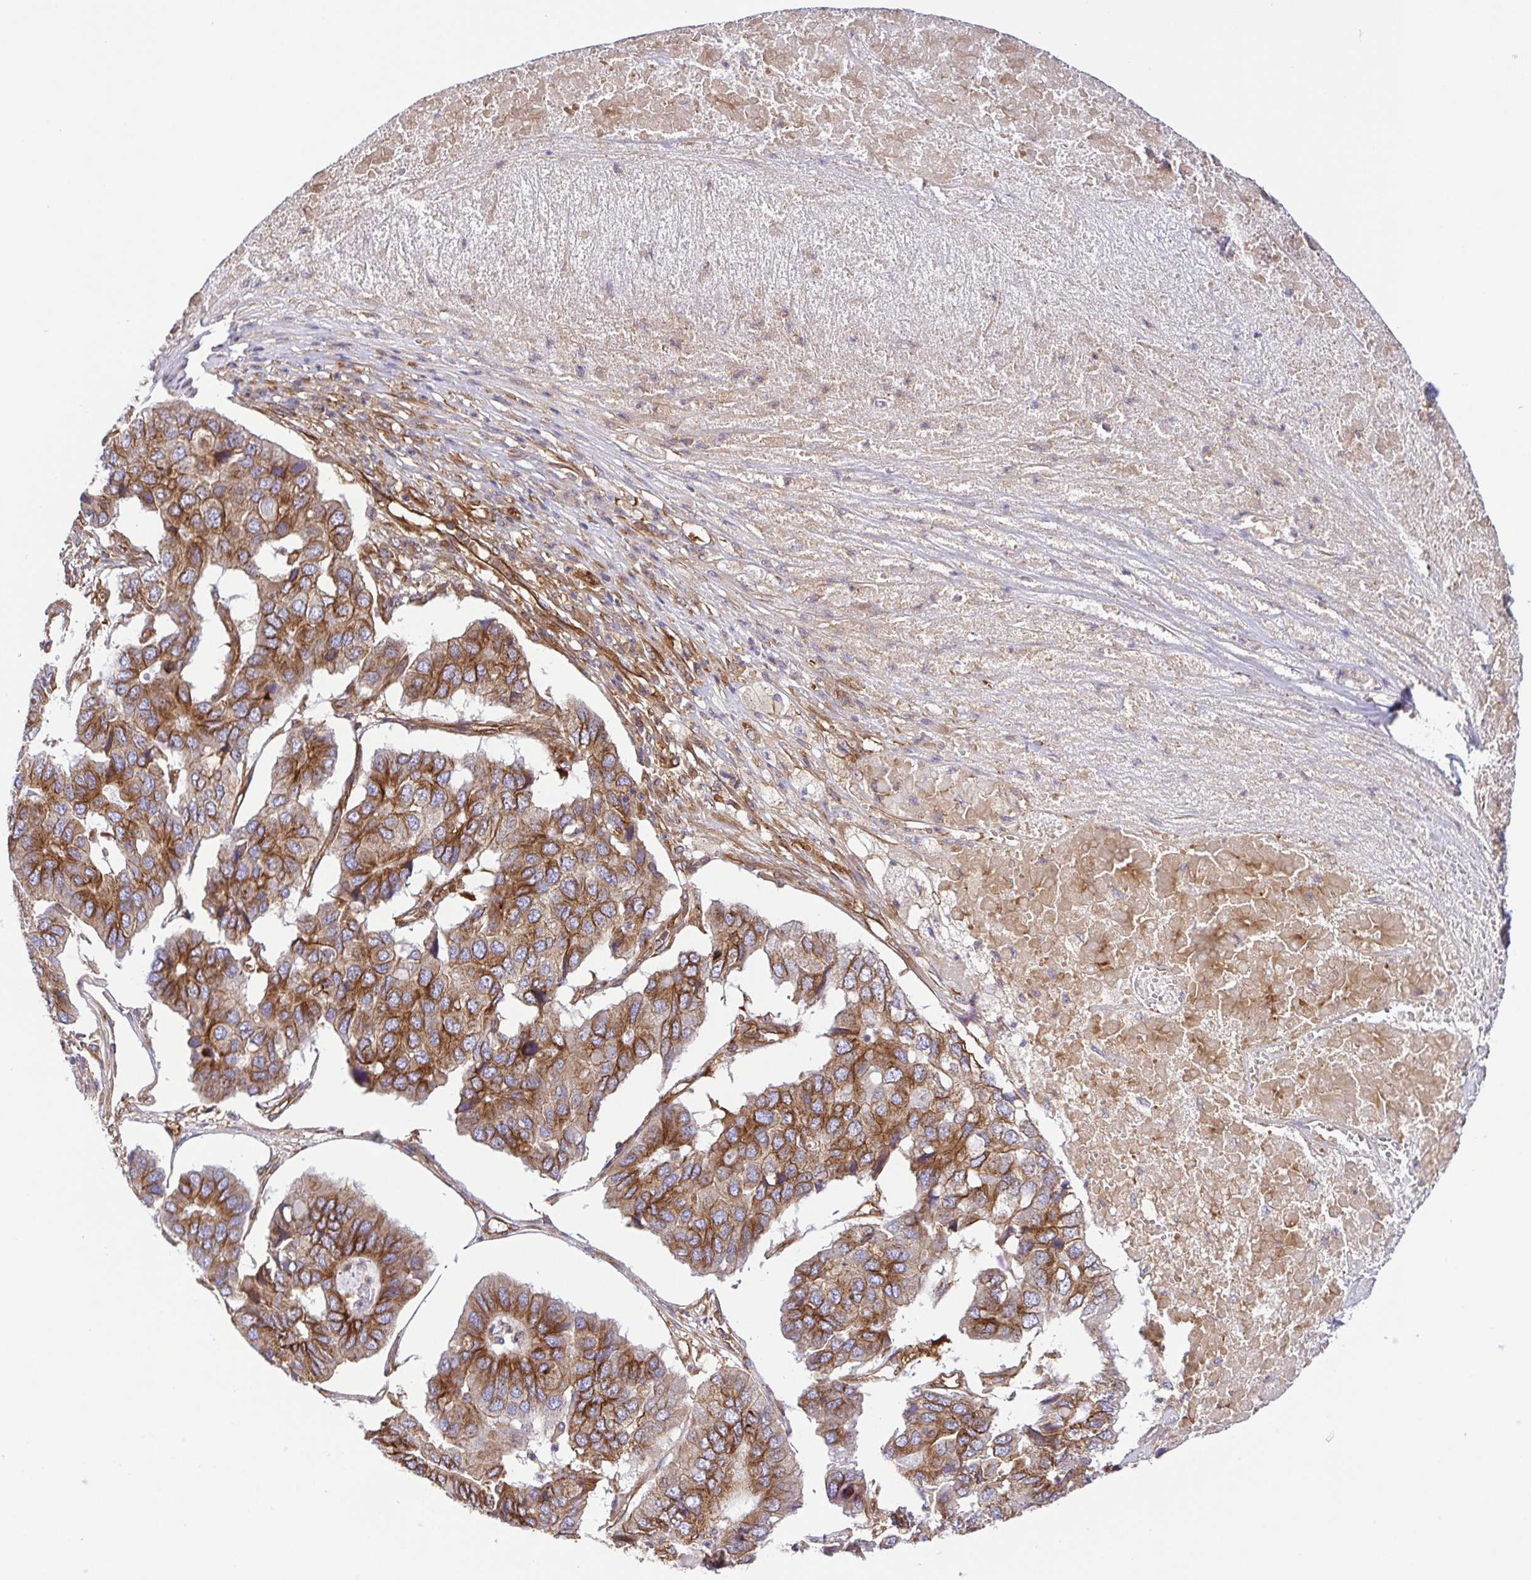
{"staining": {"intensity": "strong", "quantity": "25%-75%", "location": "cytoplasmic/membranous"}, "tissue": "pancreatic cancer", "cell_type": "Tumor cells", "image_type": "cancer", "snomed": [{"axis": "morphology", "description": "Adenocarcinoma, NOS"}, {"axis": "topography", "description": "Pancreas"}], "caption": "A photomicrograph of adenocarcinoma (pancreatic) stained for a protein demonstrates strong cytoplasmic/membranous brown staining in tumor cells.", "gene": "KIF5B", "patient": {"sex": "male", "age": 50}}